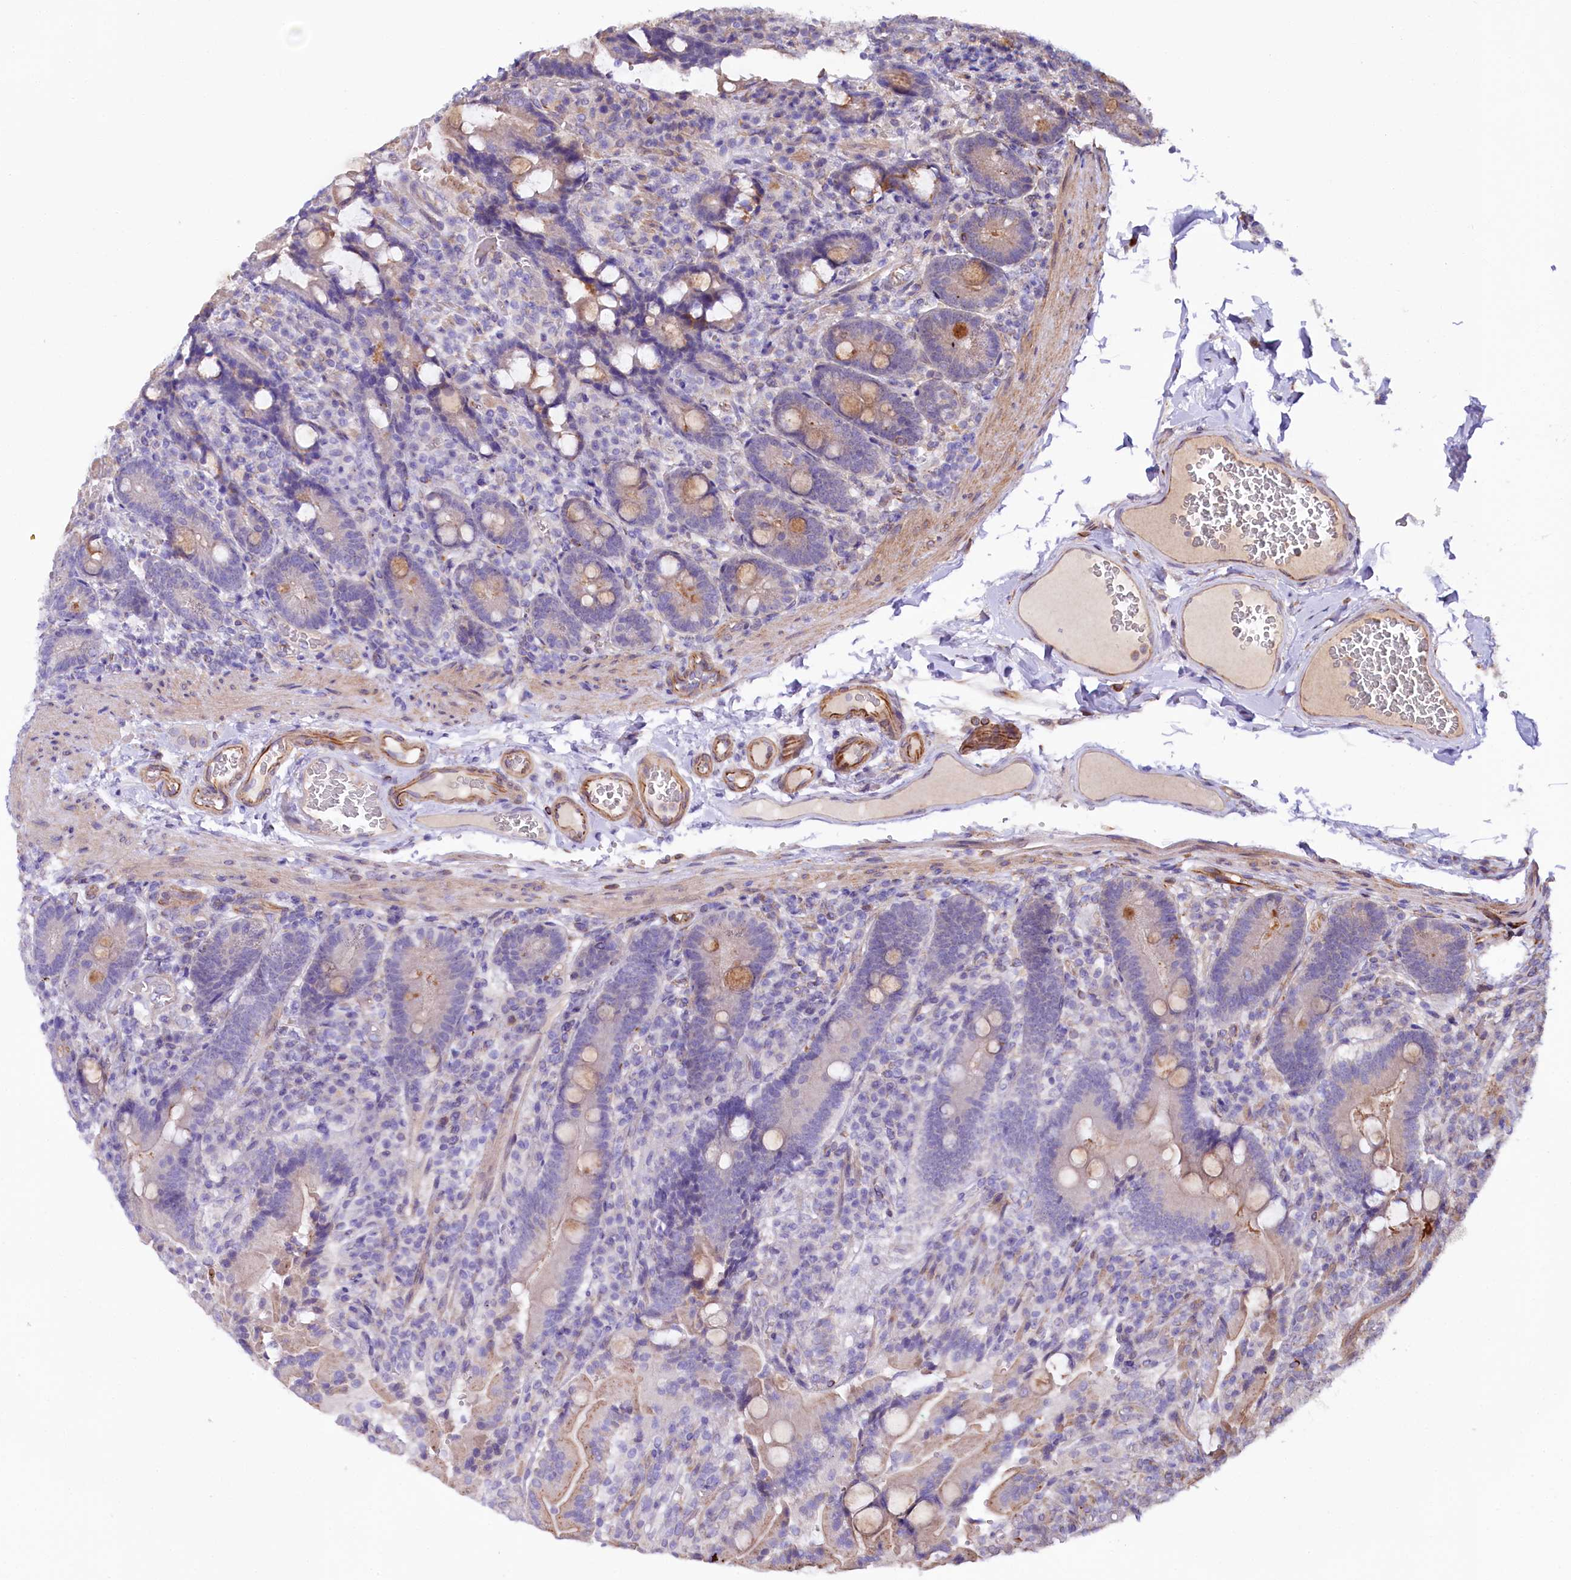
{"staining": {"intensity": "moderate", "quantity": "25%-75%", "location": "cytoplasmic/membranous"}, "tissue": "duodenum", "cell_type": "Glandular cells", "image_type": "normal", "snomed": [{"axis": "morphology", "description": "Normal tissue, NOS"}, {"axis": "topography", "description": "Duodenum"}], "caption": "Protein expression analysis of benign duodenum demonstrates moderate cytoplasmic/membranous expression in about 25%-75% of glandular cells. Using DAB (3,3'-diaminobenzidine) (brown) and hematoxylin (blue) stains, captured at high magnification using brightfield microscopy.", "gene": "TTC12", "patient": {"sex": "female", "age": 62}}